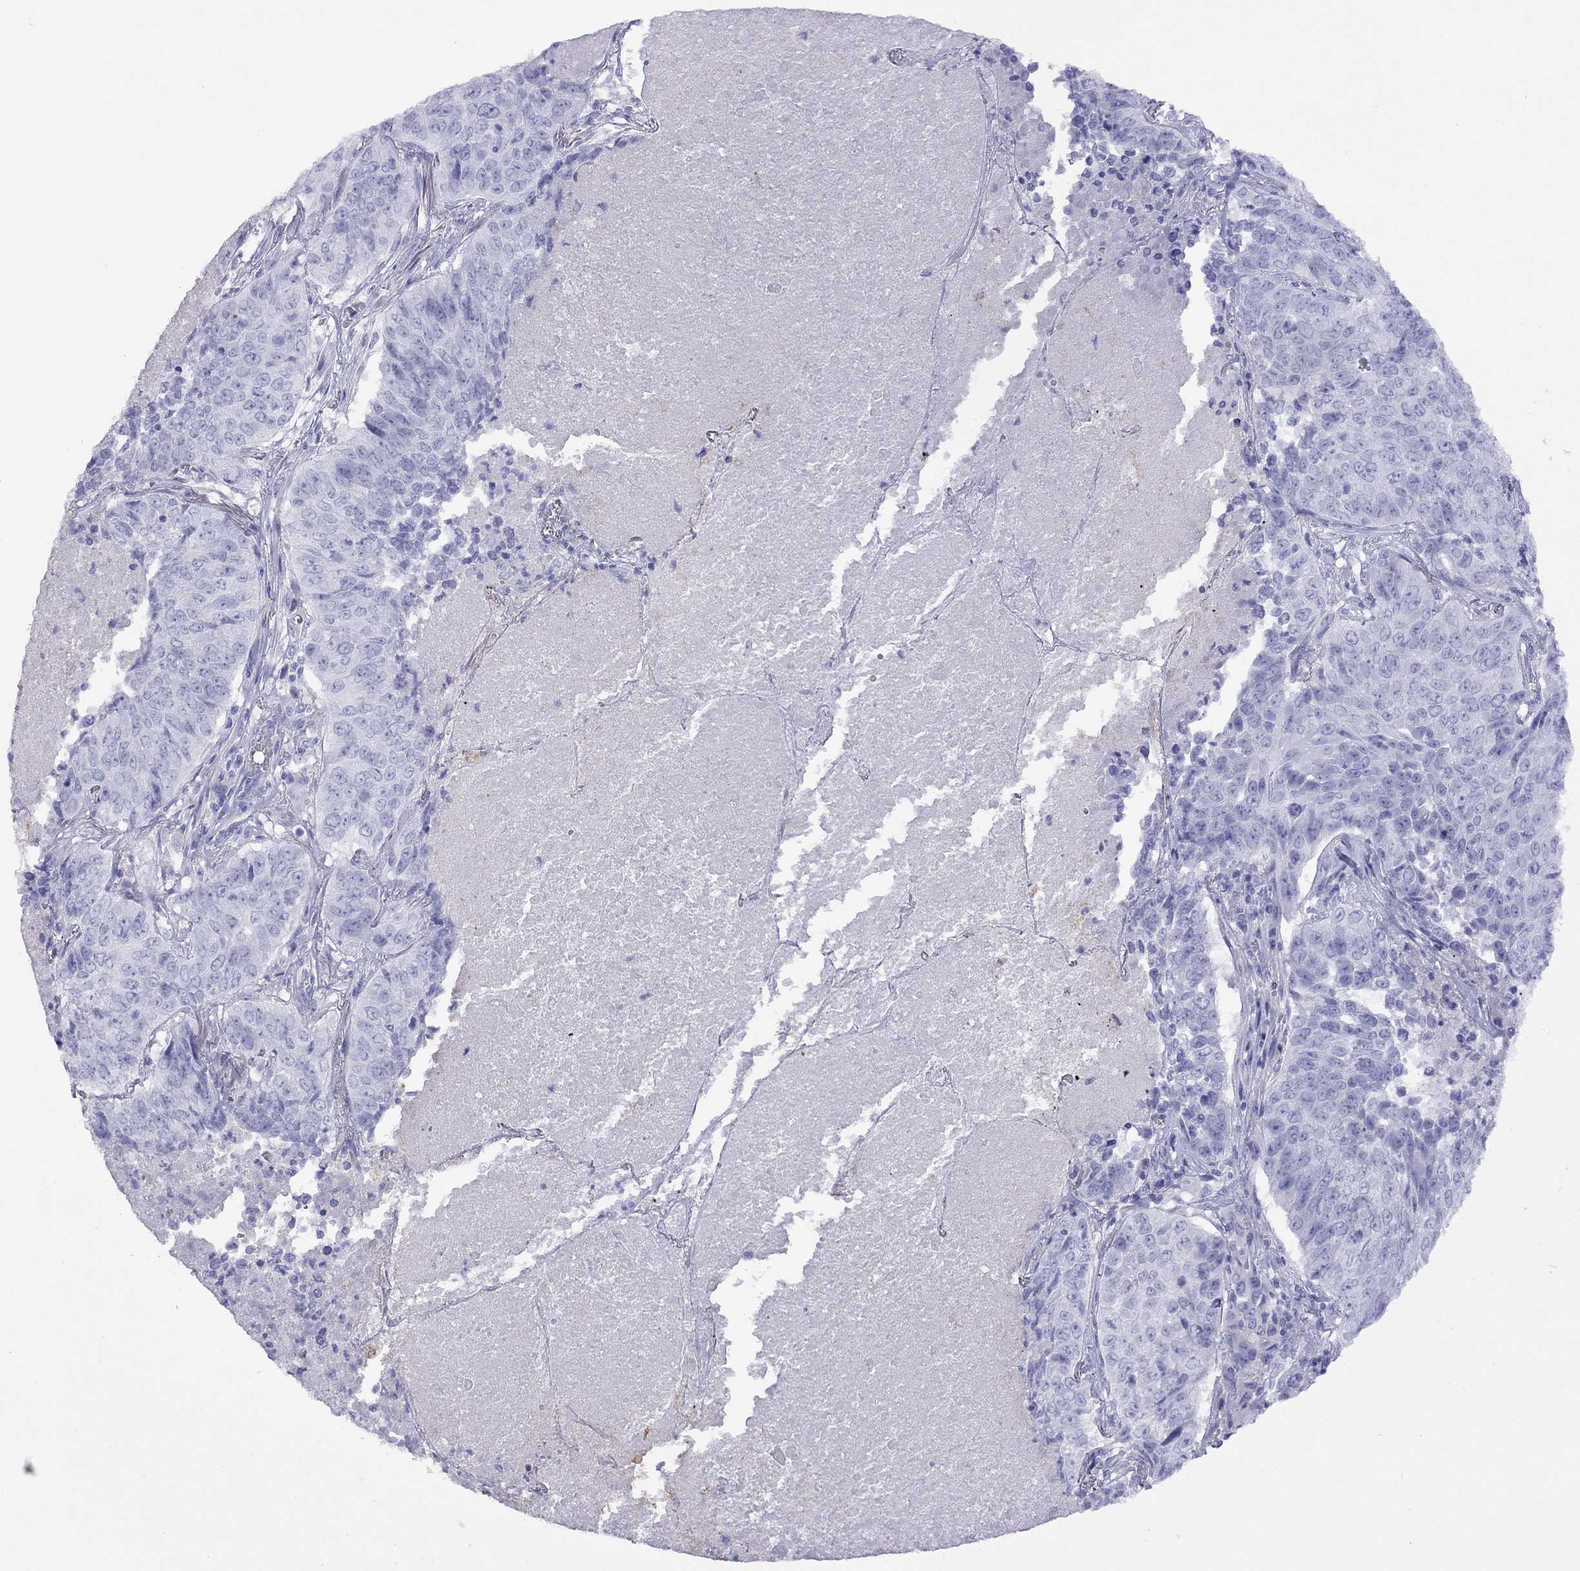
{"staining": {"intensity": "negative", "quantity": "none", "location": "none"}, "tissue": "lung cancer", "cell_type": "Tumor cells", "image_type": "cancer", "snomed": [{"axis": "morphology", "description": "Normal tissue, NOS"}, {"axis": "morphology", "description": "Squamous cell carcinoma, NOS"}, {"axis": "topography", "description": "Bronchus"}, {"axis": "topography", "description": "Lung"}], "caption": "Protein analysis of lung squamous cell carcinoma displays no significant staining in tumor cells. (Immunohistochemistry, brightfield microscopy, high magnification).", "gene": "SLC30A8", "patient": {"sex": "male", "age": 64}}